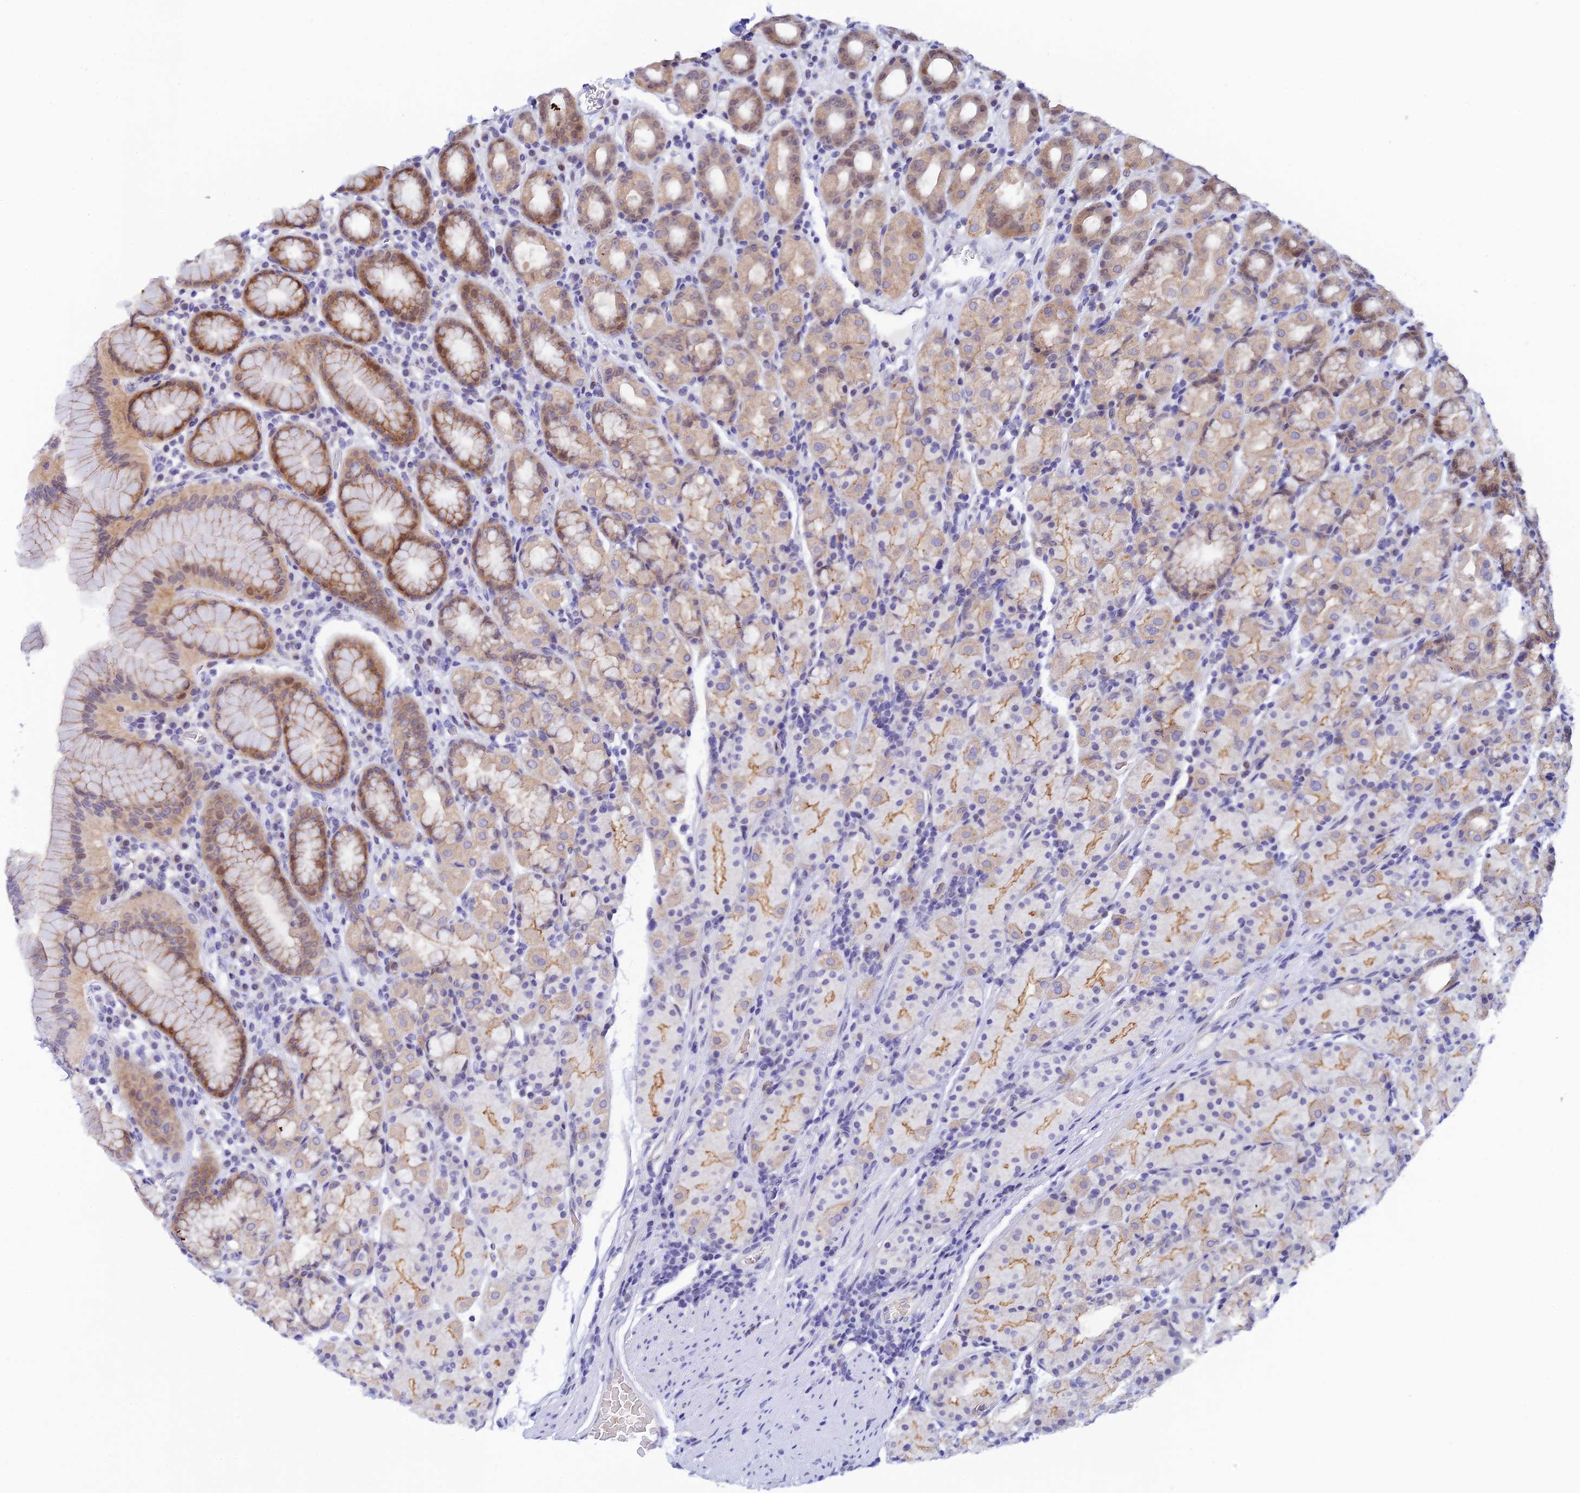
{"staining": {"intensity": "moderate", "quantity": "25%-75%", "location": "cytoplasmic/membranous,nuclear"}, "tissue": "stomach", "cell_type": "Glandular cells", "image_type": "normal", "snomed": [{"axis": "morphology", "description": "Normal tissue, NOS"}, {"axis": "topography", "description": "Stomach, upper"}, {"axis": "topography", "description": "Stomach, lower"}, {"axis": "topography", "description": "Small intestine"}], "caption": "A brown stain highlights moderate cytoplasmic/membranous,nuclear expression of a protein in glandular cells of benign human stomach. (Stains: DAB (3,3'-diaminobenzidine) in brown, nuclei in blue, Microscopy: brightfield microscopy at high magnification).", "gene": "RASGEF1B", "patient": {"sex": "male", "age": 68}}